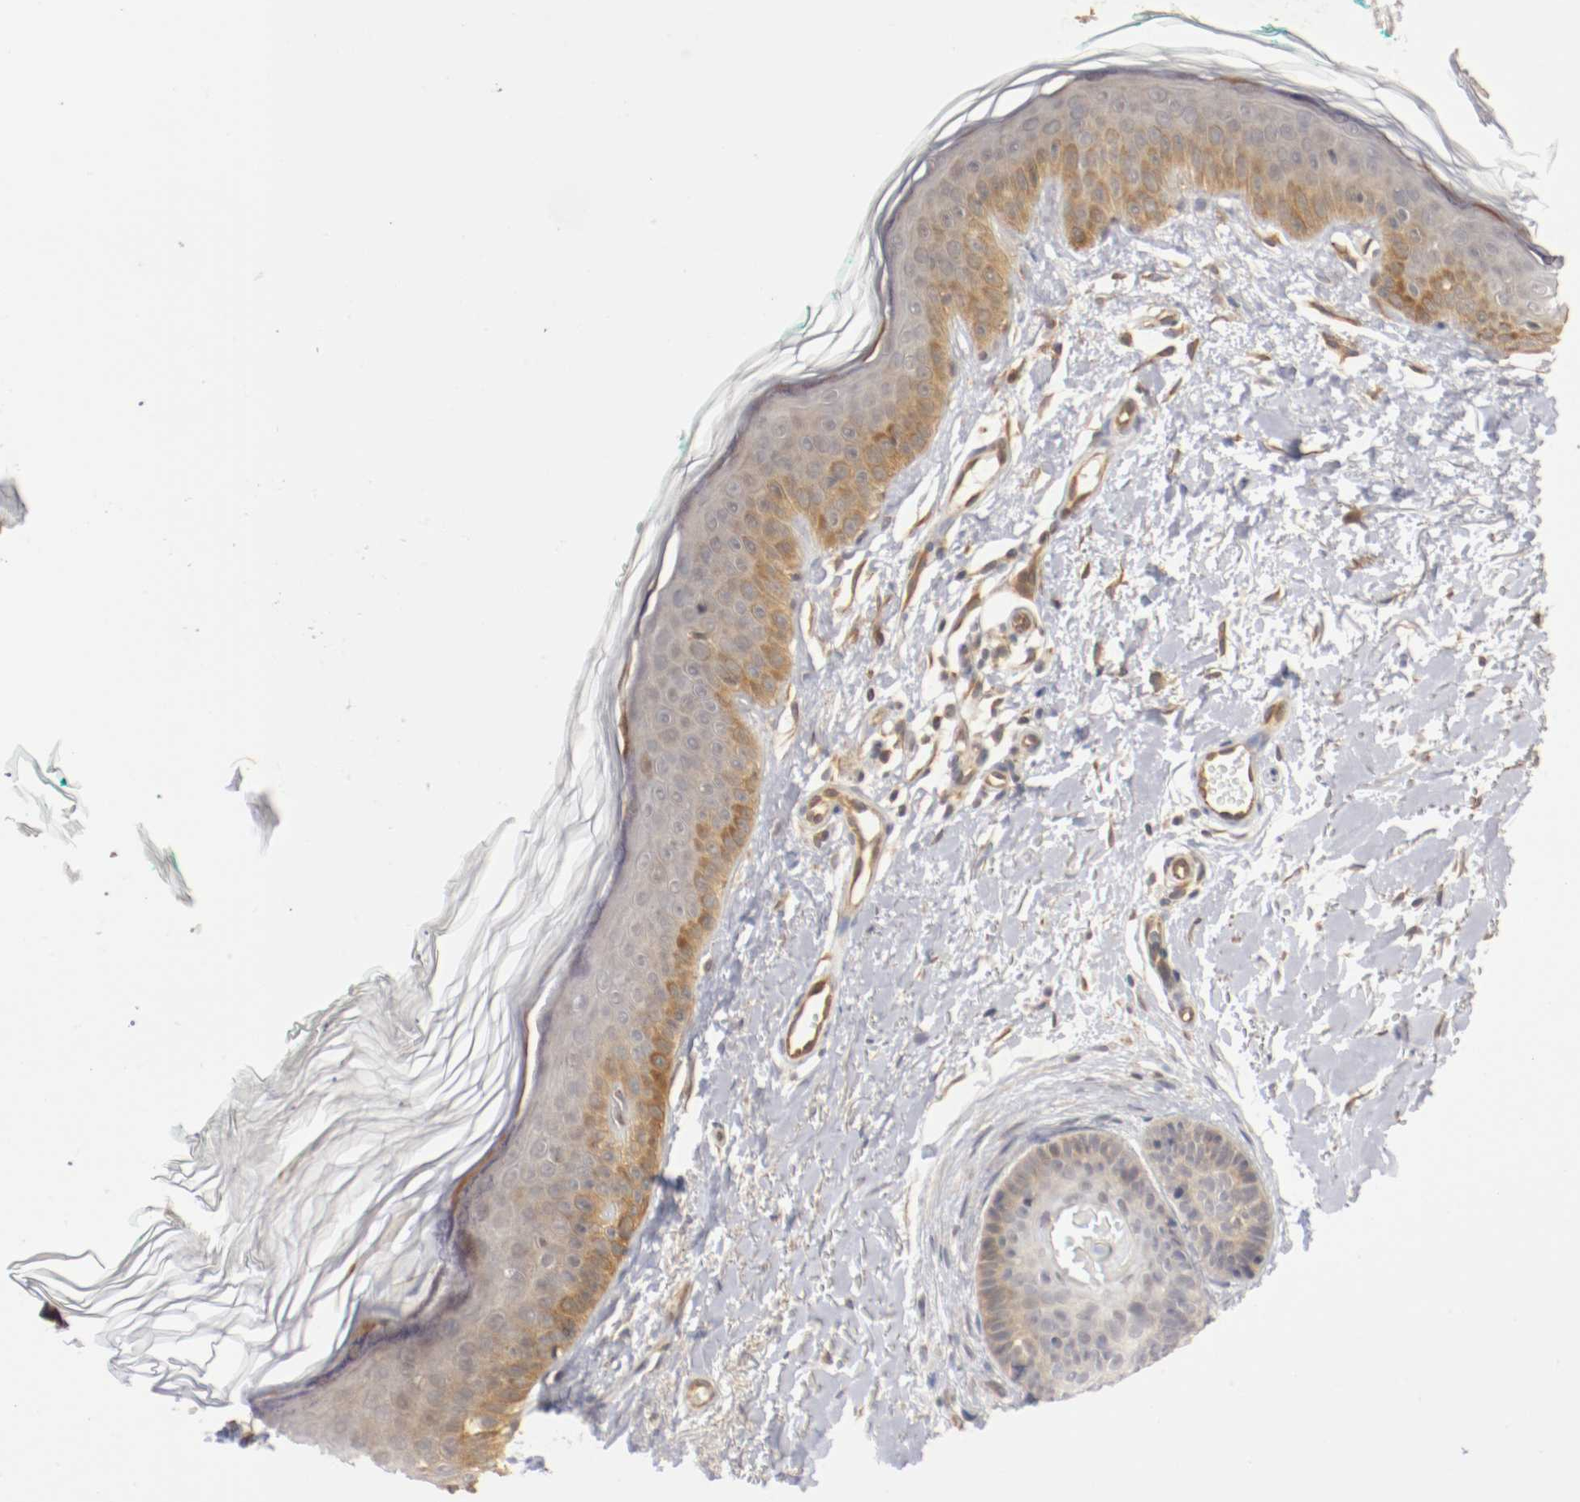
{"staining": {"intensity": "moderate", "quantity": ">75%", "location": "cytoplasmic/membranous"}, "tissue": "skin", "cell_type": "Fibroblasts", "image_type": "normal", "snomed": [{"axis": "morphology", "description": "Normal tissue, NOS"}, {"axis": "topography", "description": "Skin"}], "caption": "A histopathology image showing moderate cytoplasmic/membranous expression in approximately >75% of fibroblasts in normal skin, as visualized by brown immunohistochemical staining.", "gene": "RBM23", "patient": {"sex": "male", "age": 71}}